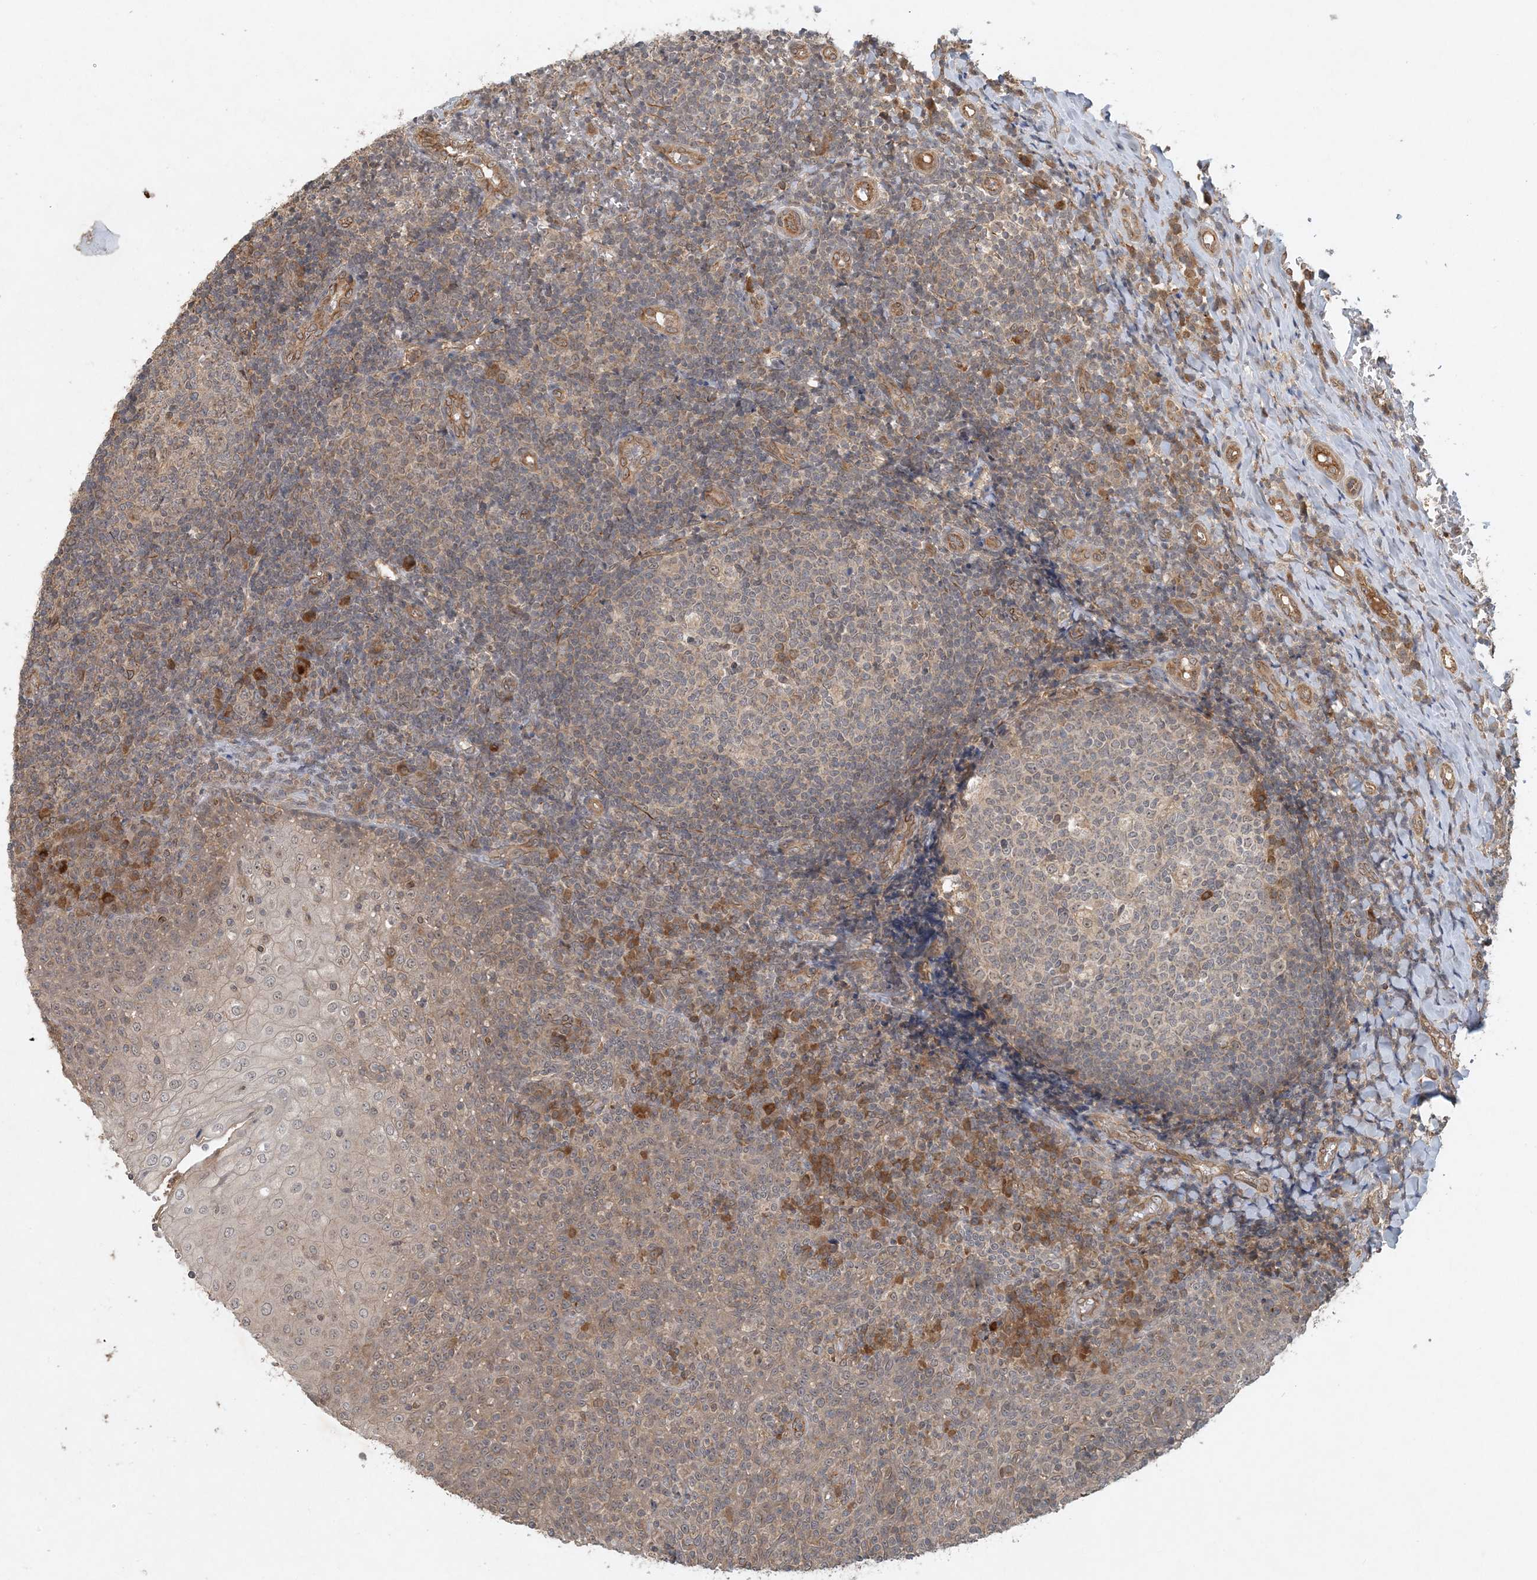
{"staining": {"intensity": "moderate", "quantity": "<25%", "location": "cytoplasmic/membranous"}, "tissue": "tonsil", "cell_type": "Germinal center cells", "image_type": "normal", "snomed": [{"axis": "morphology", "description": "Normal tissue, NOS"}, {"axis": "topography", "description": "Tonsil"}], "caption": "Protein expression analysis of benign tonsil demonstrates moderate cytoplasmic/membranous positivity in approximately <25% of germinal center cells.", "gene": "ZCCHC4", "patient": {"sex": "female", "age": 19}}